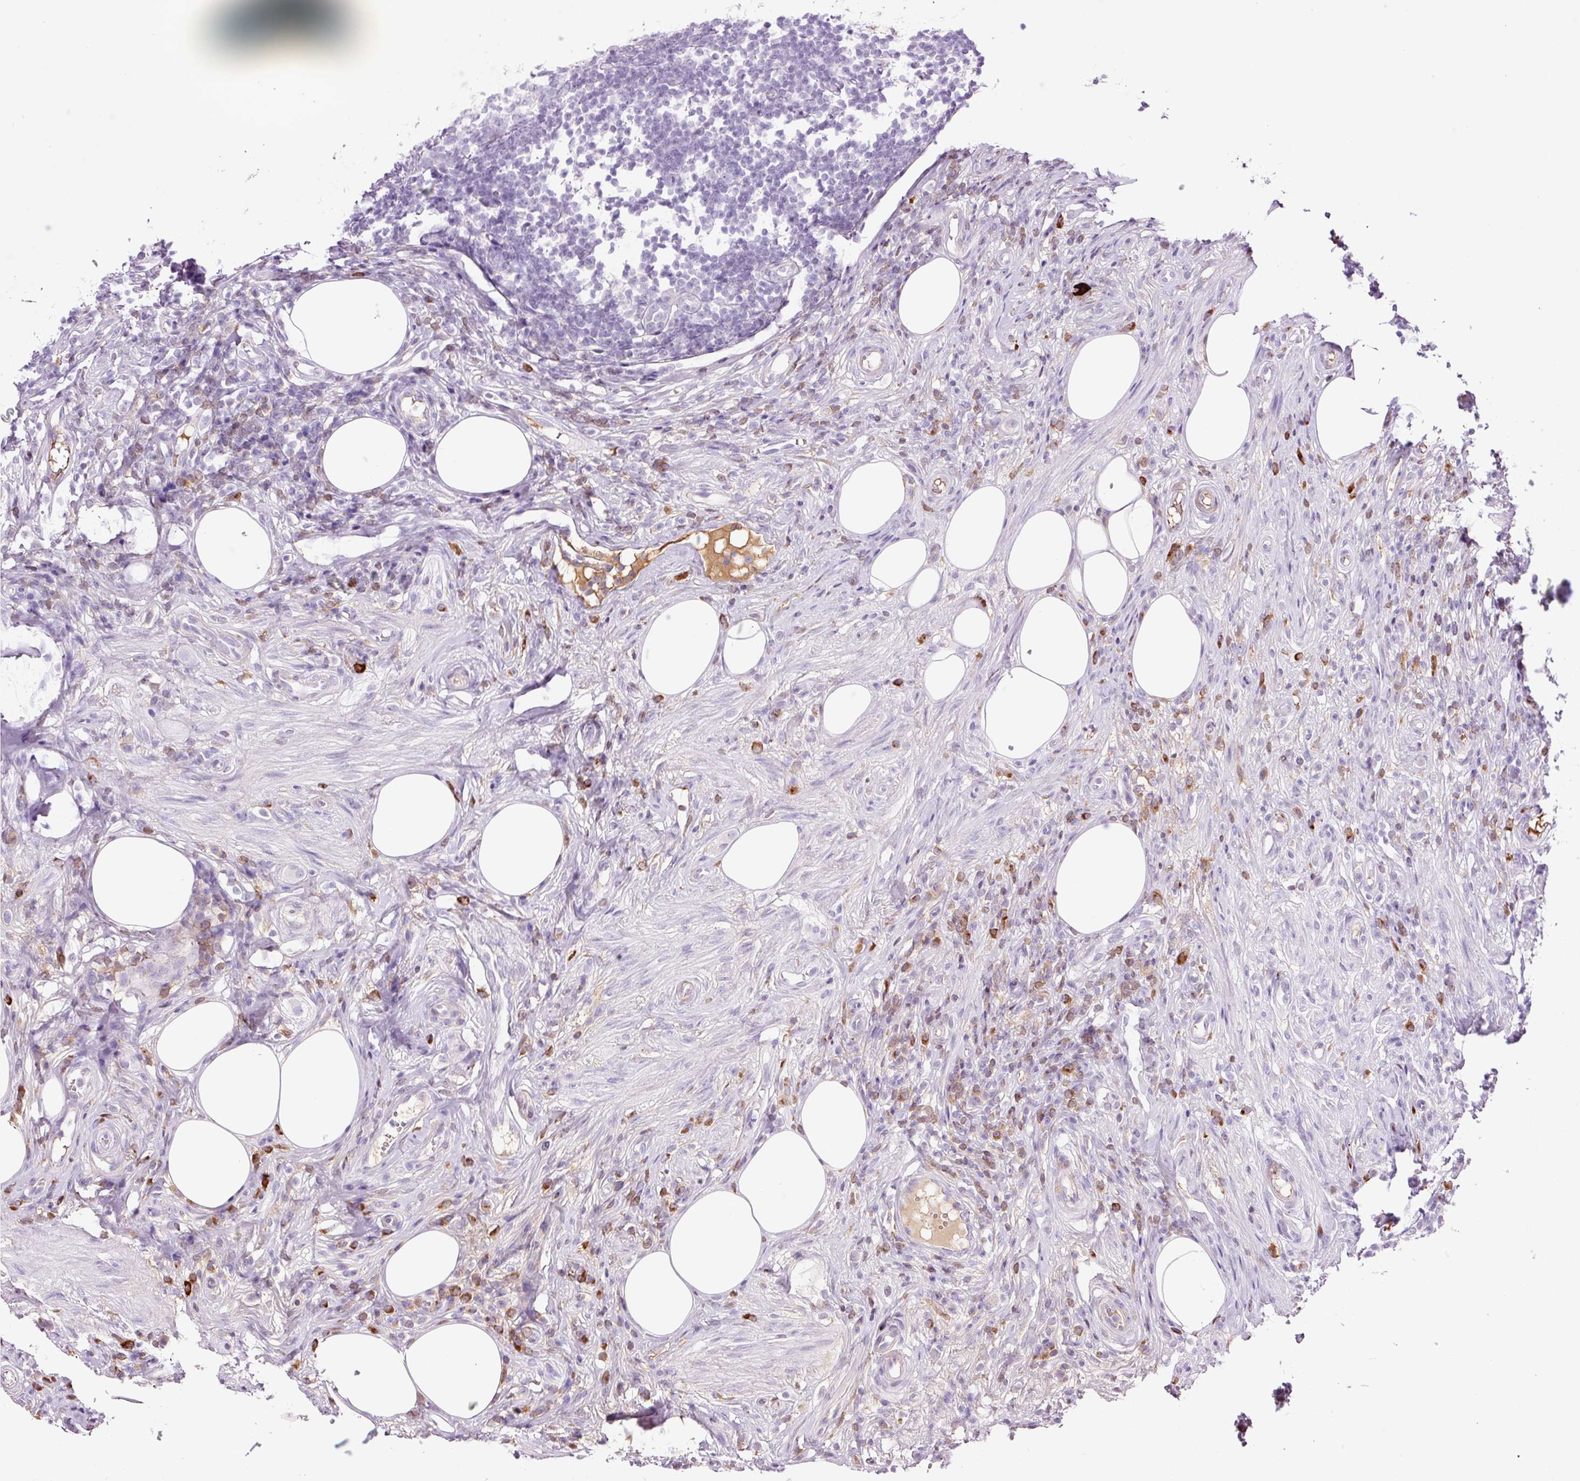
{"staining": {"intensity": "moderate", "quantity": "<25%", "location": "cytoplasmic/membranous"}, "tissue": "appendix", "cell_type": "Glandular cells", "image_type": "normal", "snomed": [{"axis": "morphology", "description": "Normal tissue, NOS"}, {"axis": "topography", "description": "Appendix"}], "caption": "A photomicrograph of appendix stained for a protein demonstrates moderate cytoplasmic/membranous brown staining in glandular cells. Using DAB (3,3'-diaminobenzidine) (brown) and hematoxylin (blue) stains, captured at high magnification using brightfield microscopy.", "gene": "KLF1", "patient": {"sex": "female", "age": 56}}